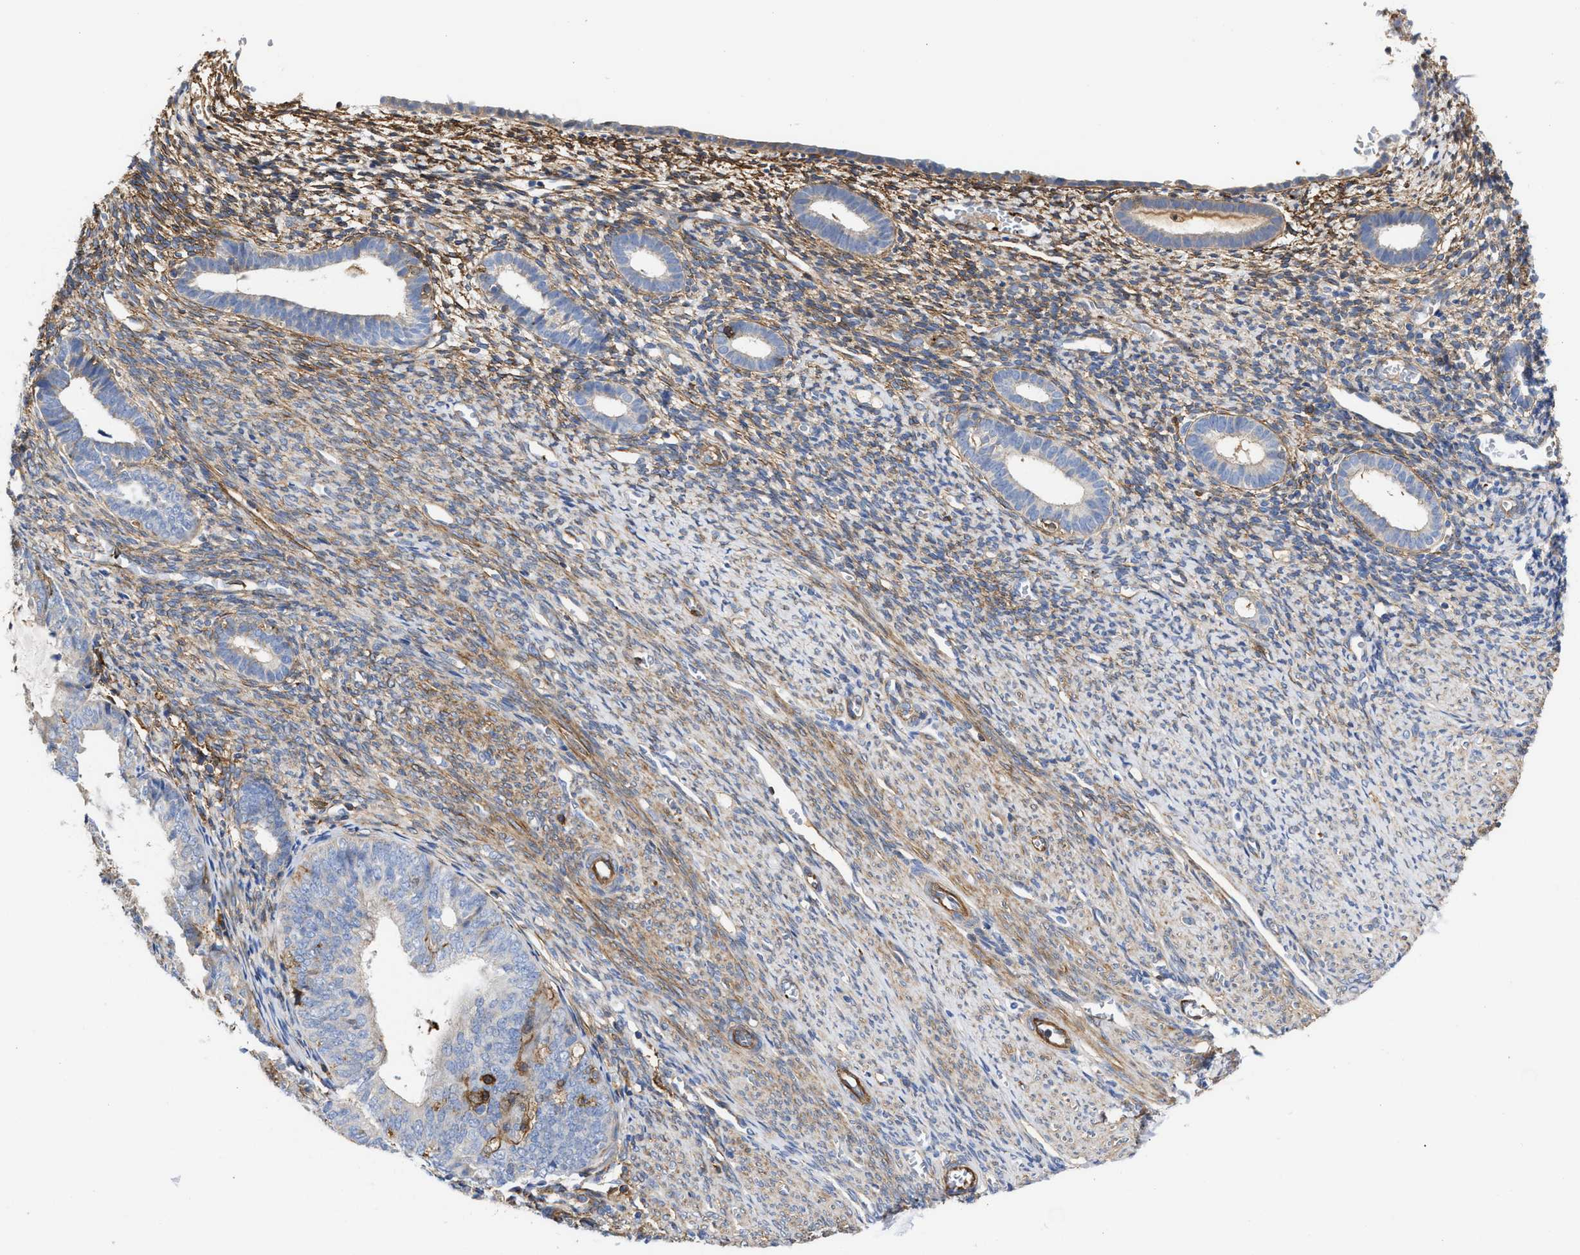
{"staining": {"intensity": "weak", "quantity": "25%-75%", "location": "cytoplasmic/membranous"}, "tissue": "endometrium", "cell_type": "Cells in endometrial stroma", "image_type": "normal", "snomed": [{"axis": "morphology", "description": "Normal tissue, NOS"}, {"axis": "morphology", "description": "Adenocarcinoma, NOS"}, {"axis": "topography", "description": "Endometrium"}], "caption": "Protein staining by IHC exhibits weak cytoplasmic/membranous staining in about 25%-75% of cells in endometrial stroma in normal endometrium.", "gene": "HS3ST5", "patient": {"sex": "female", "age": 57}}